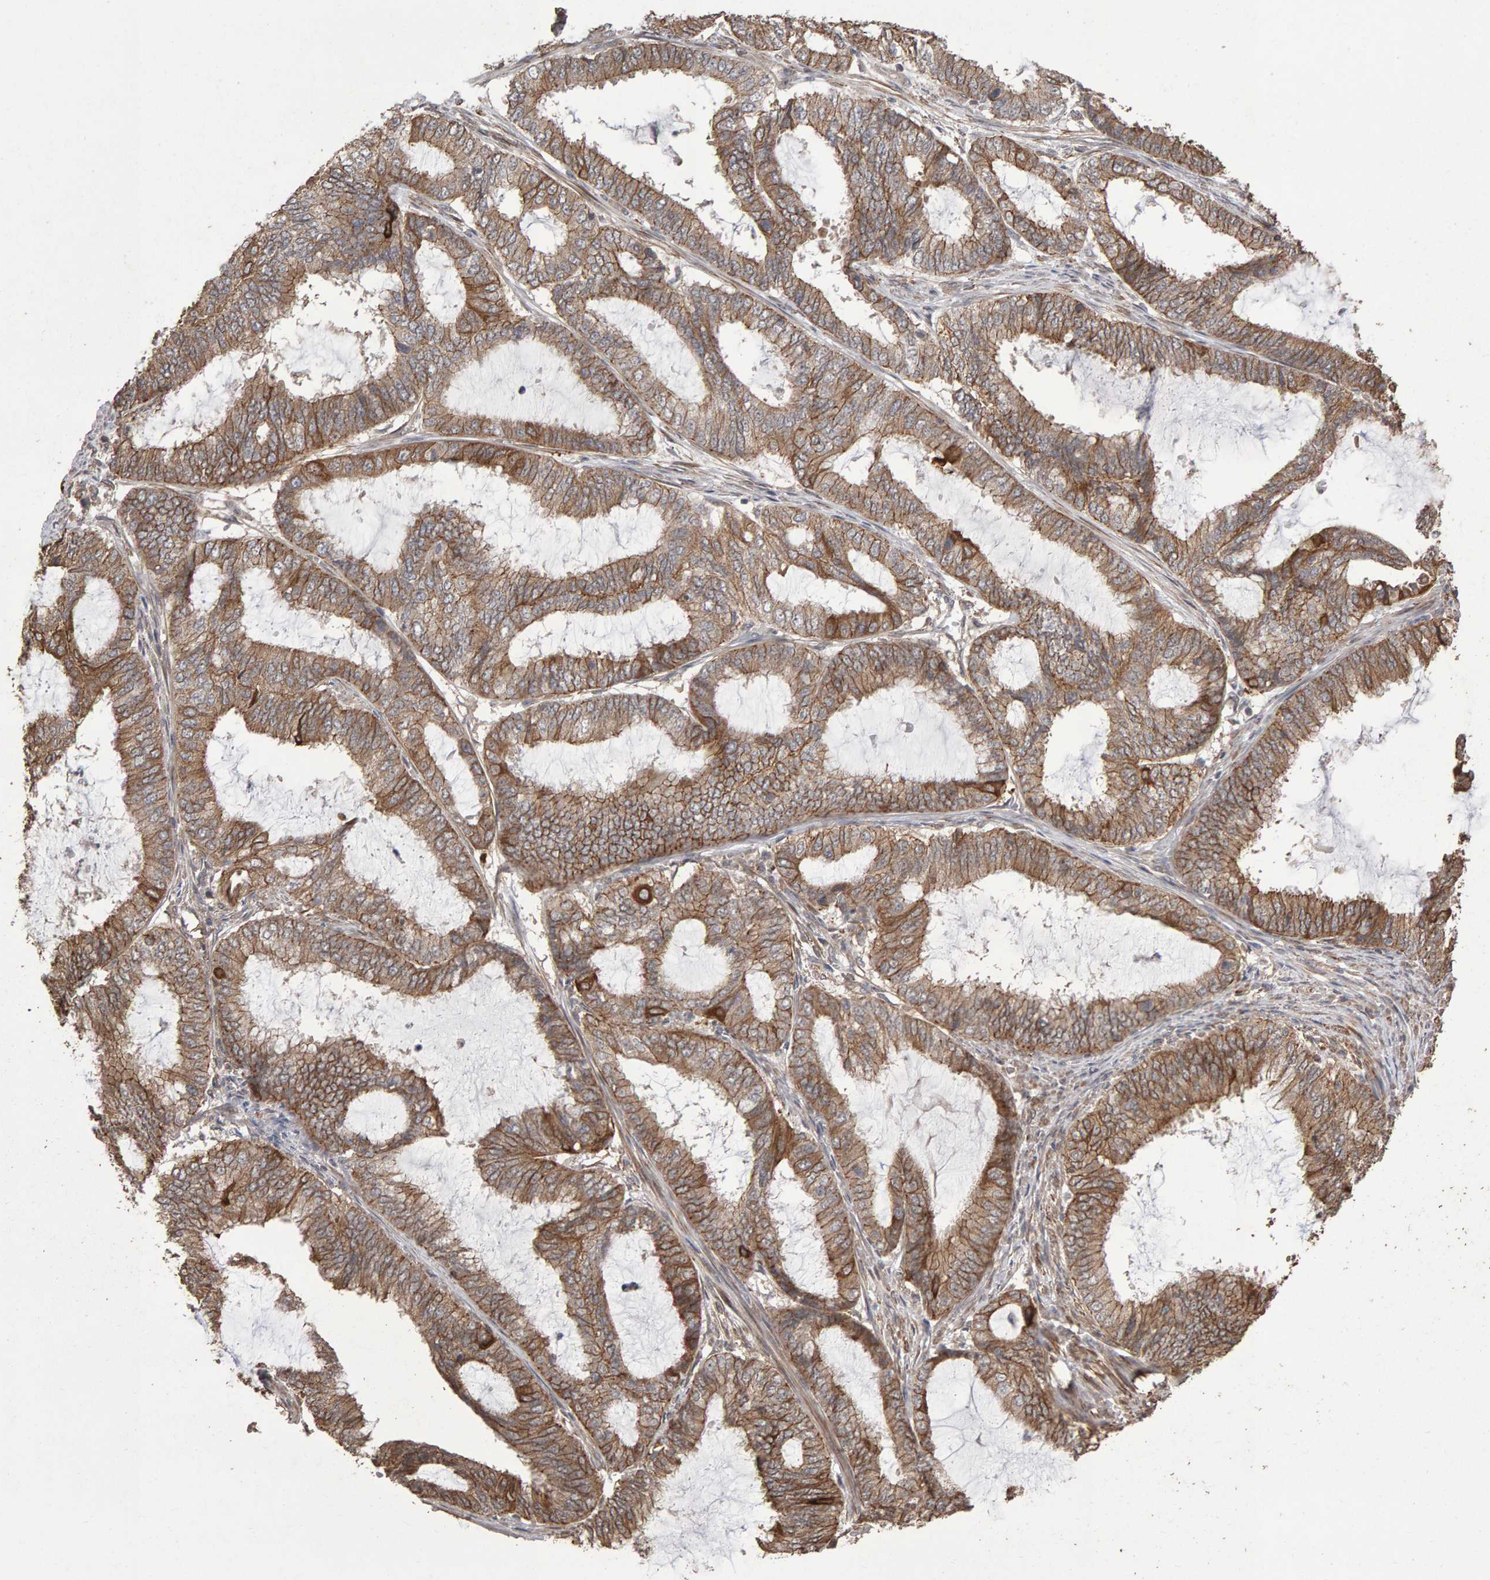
{"staining": {"intensity": "moderate", "quantity": ">75%", "location": "cytoplasmic/membranous"}, "tissue": "endometrial cancer", "cell_type": "Tumor cells", "image_type": "cancer", "snomed": [{"axis": "morphology", "description": "Adenocarcinoma, NOS"}, {"axis": "topography", "description": "Endometrium"}], "caption": "Protein staining of endometrial adenocarcinoma tissue displays moderate cytoplasmic/membranous staining in approximately >75% of tumor cells.", "gene": "SCRIB", "patient": {"sex": "female", "age": 51}}